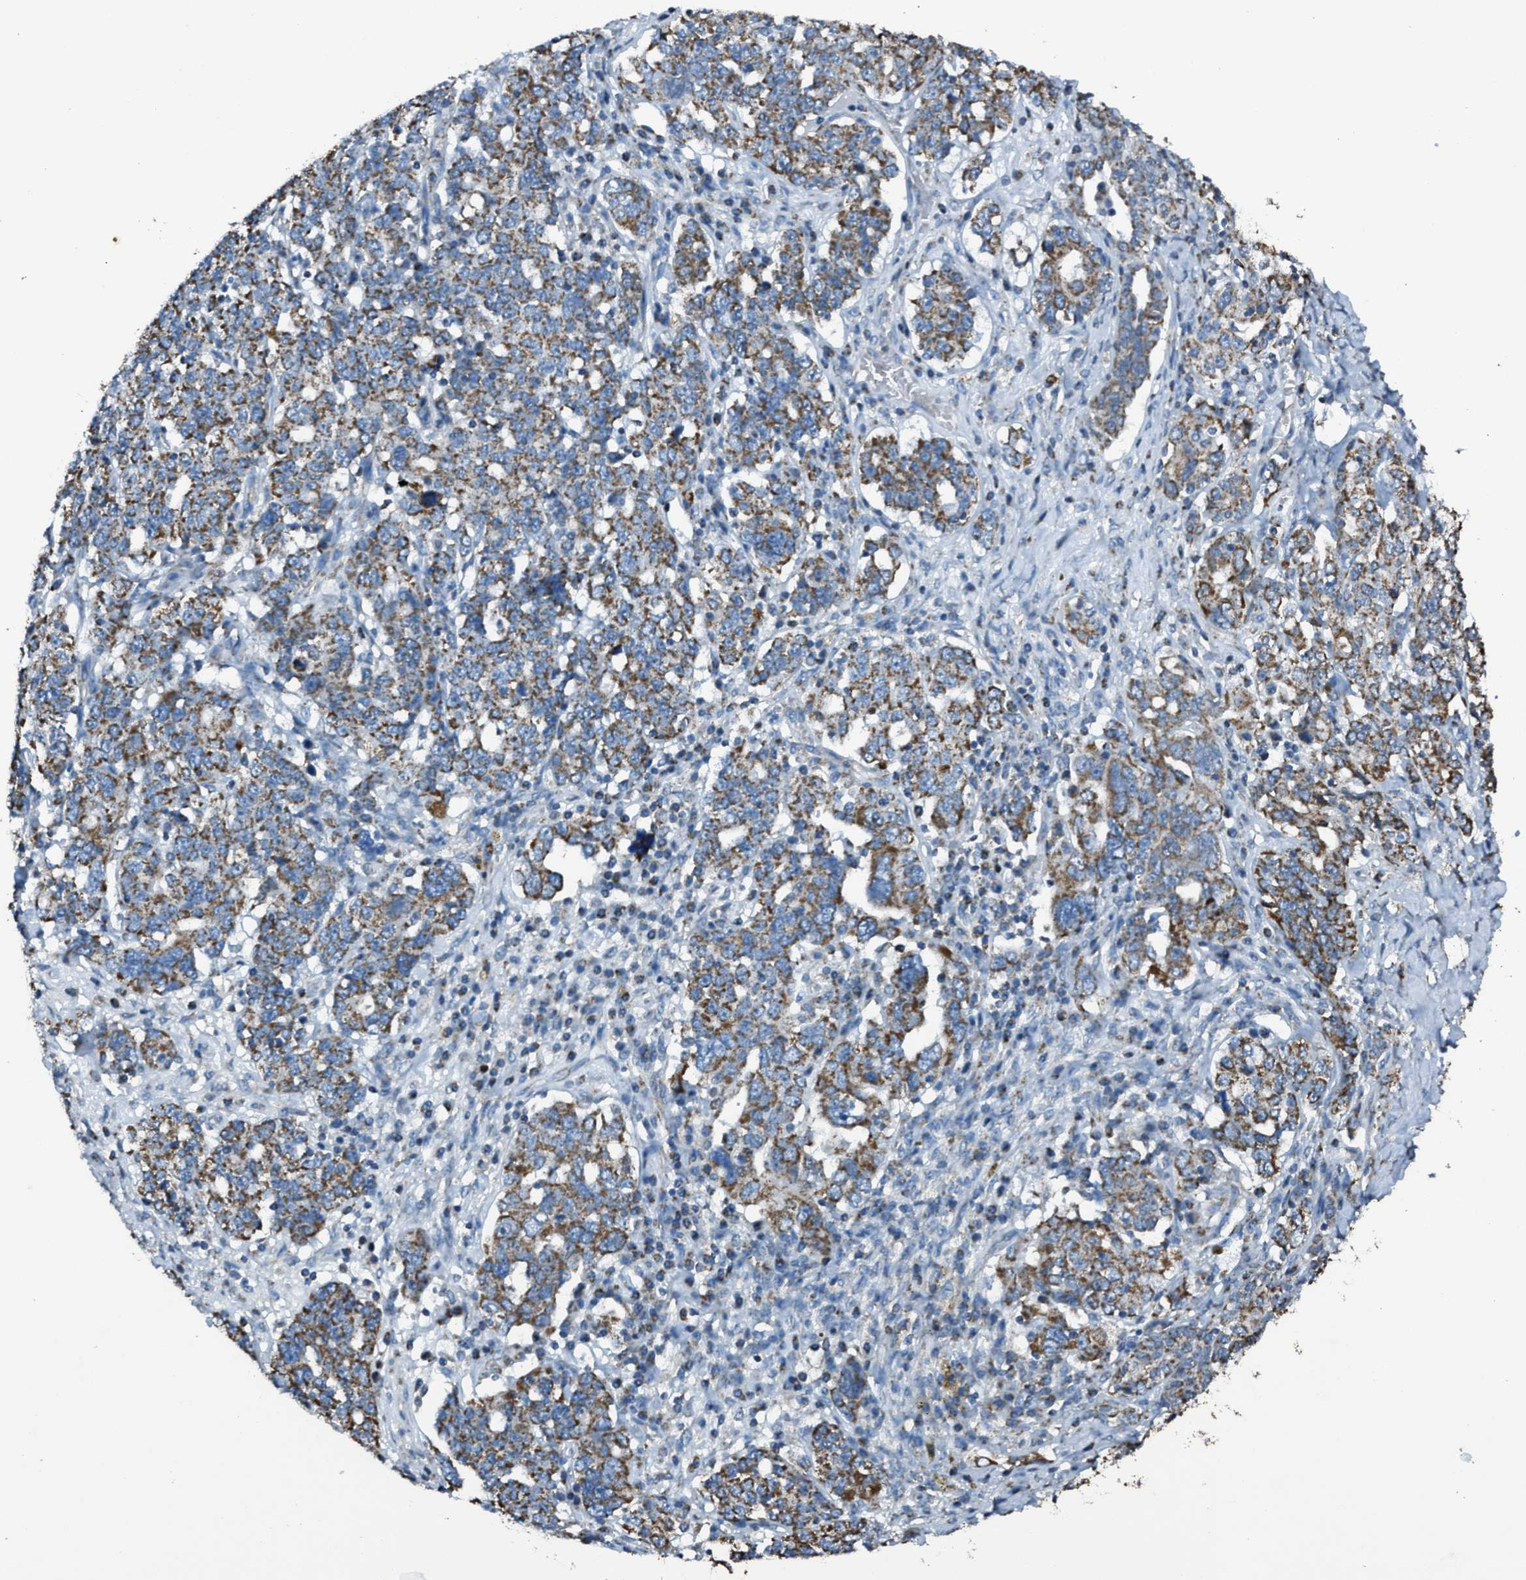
{"staining": {"intensity": "moderate", "quantity": ">75%", "location": "cytoplasmic/membranous"}, "tissue": "ovarian cancer", "cell_type": "Tumor cells", "image_type": "cancer", "snomed": [{"axis": "morphology", "description": "Carcinoma, endometroid"}, {"axis": "topography", "description": "Ovary"}], "caption": "A brown stain shows moderate cytoplasmic/membranous expression of a protein in human ovarian endometroid carcinoma tumor cells.", "gene": "SLC25A11", "patient": {"sex": "female", "age": 62}}